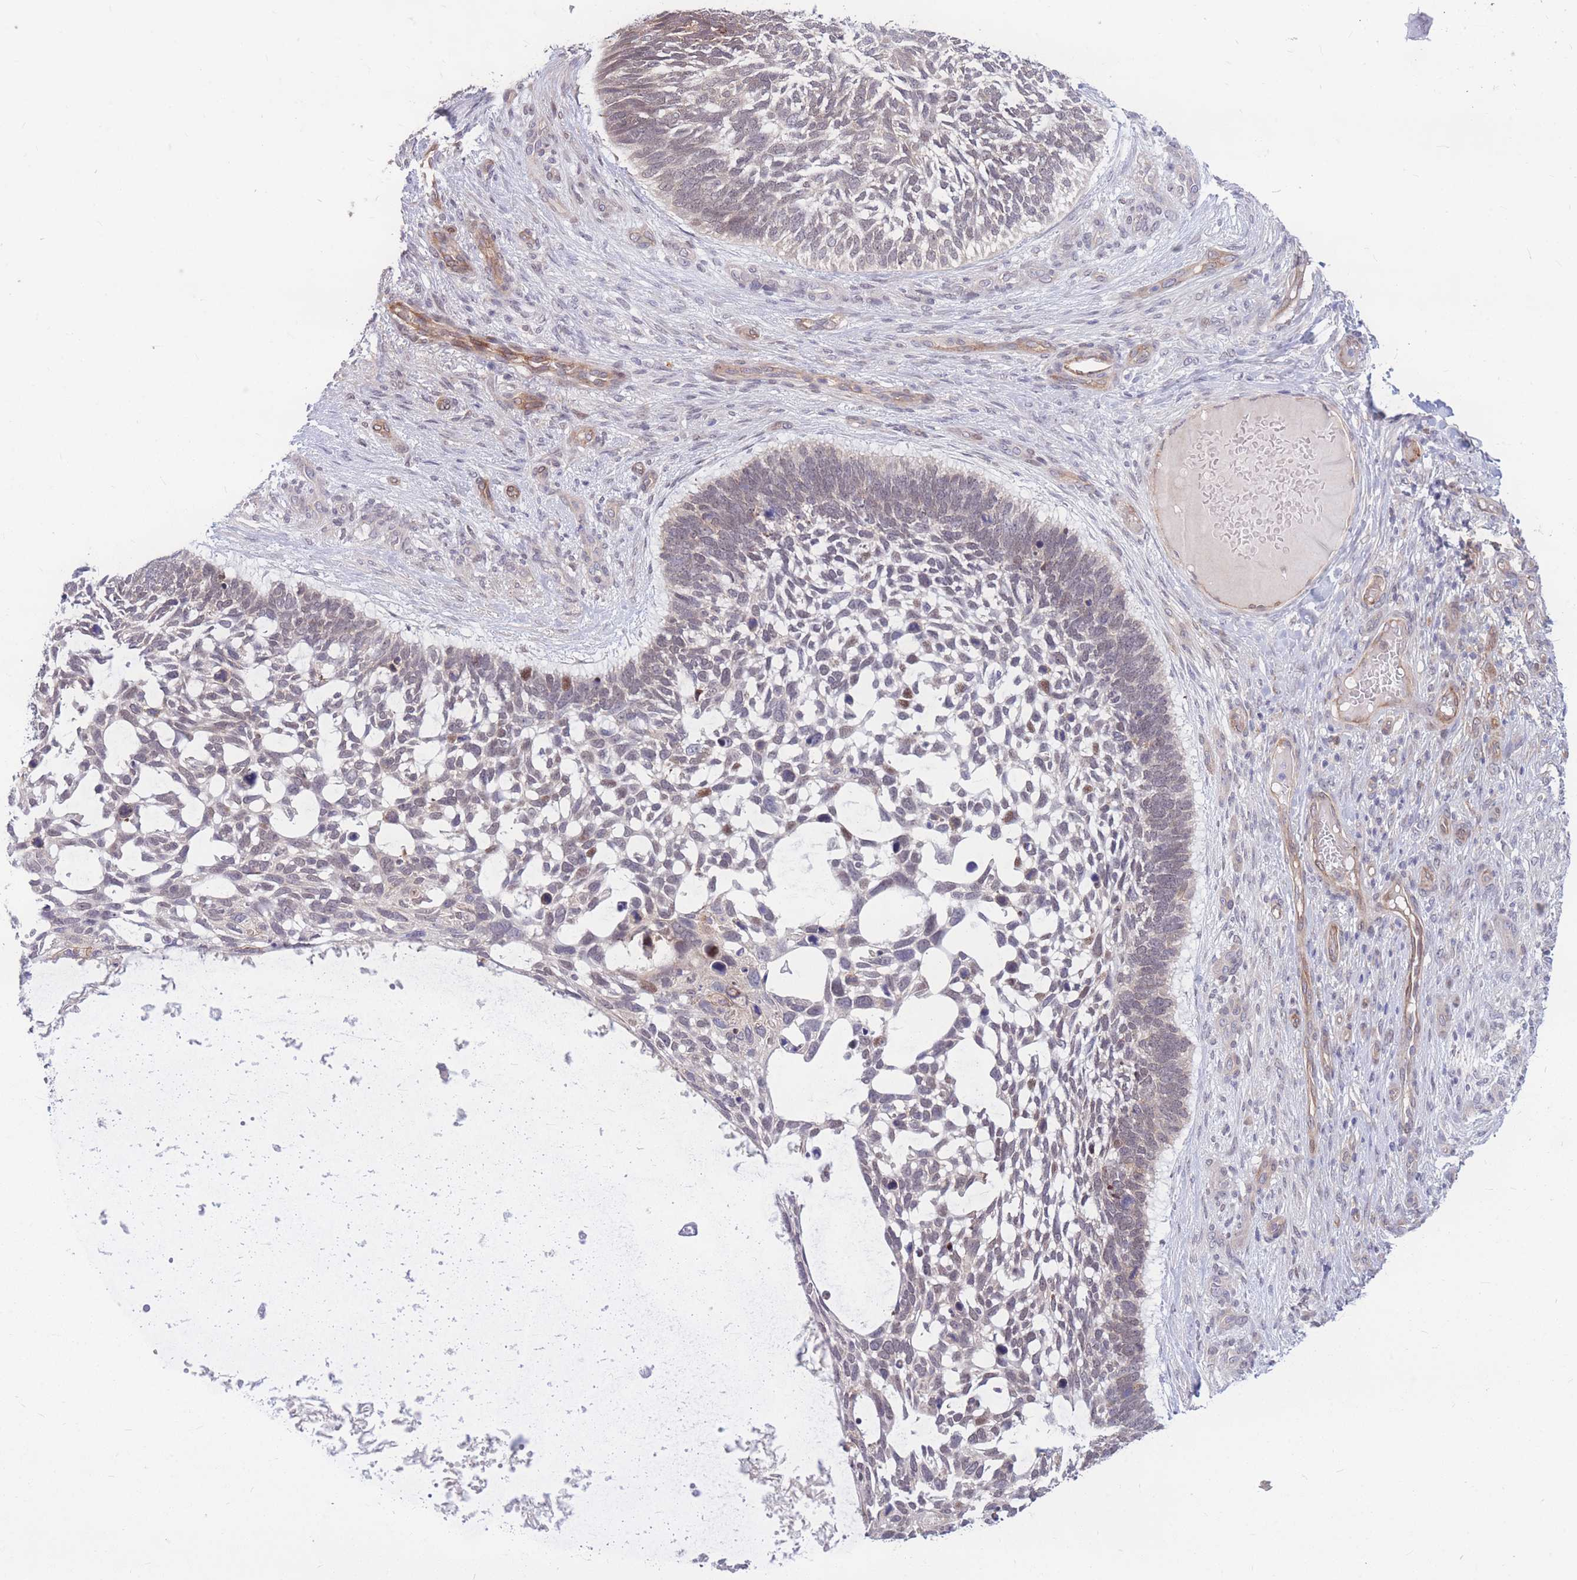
{"staining": {"intensity": "weak", "quantity": "<25%", "location": "nuclear"}, "tissue": "skin cancer", "cell_type": "Tumor cells", "image_type": "cancer", "snomed": [{"axis": "morphology", "description": "Basal cell carcinoma"}, {"axis": "topography", "description": "Skin"}], "caption": "Immunohistochemistry of skin cancer (basal cell carcinoma) displays no expression in tumor cells. (Brightfield microscopy of DAB IHC at high magnification).", "gene": "TCF20", "patient": {"sex": "male", "age": 88}}